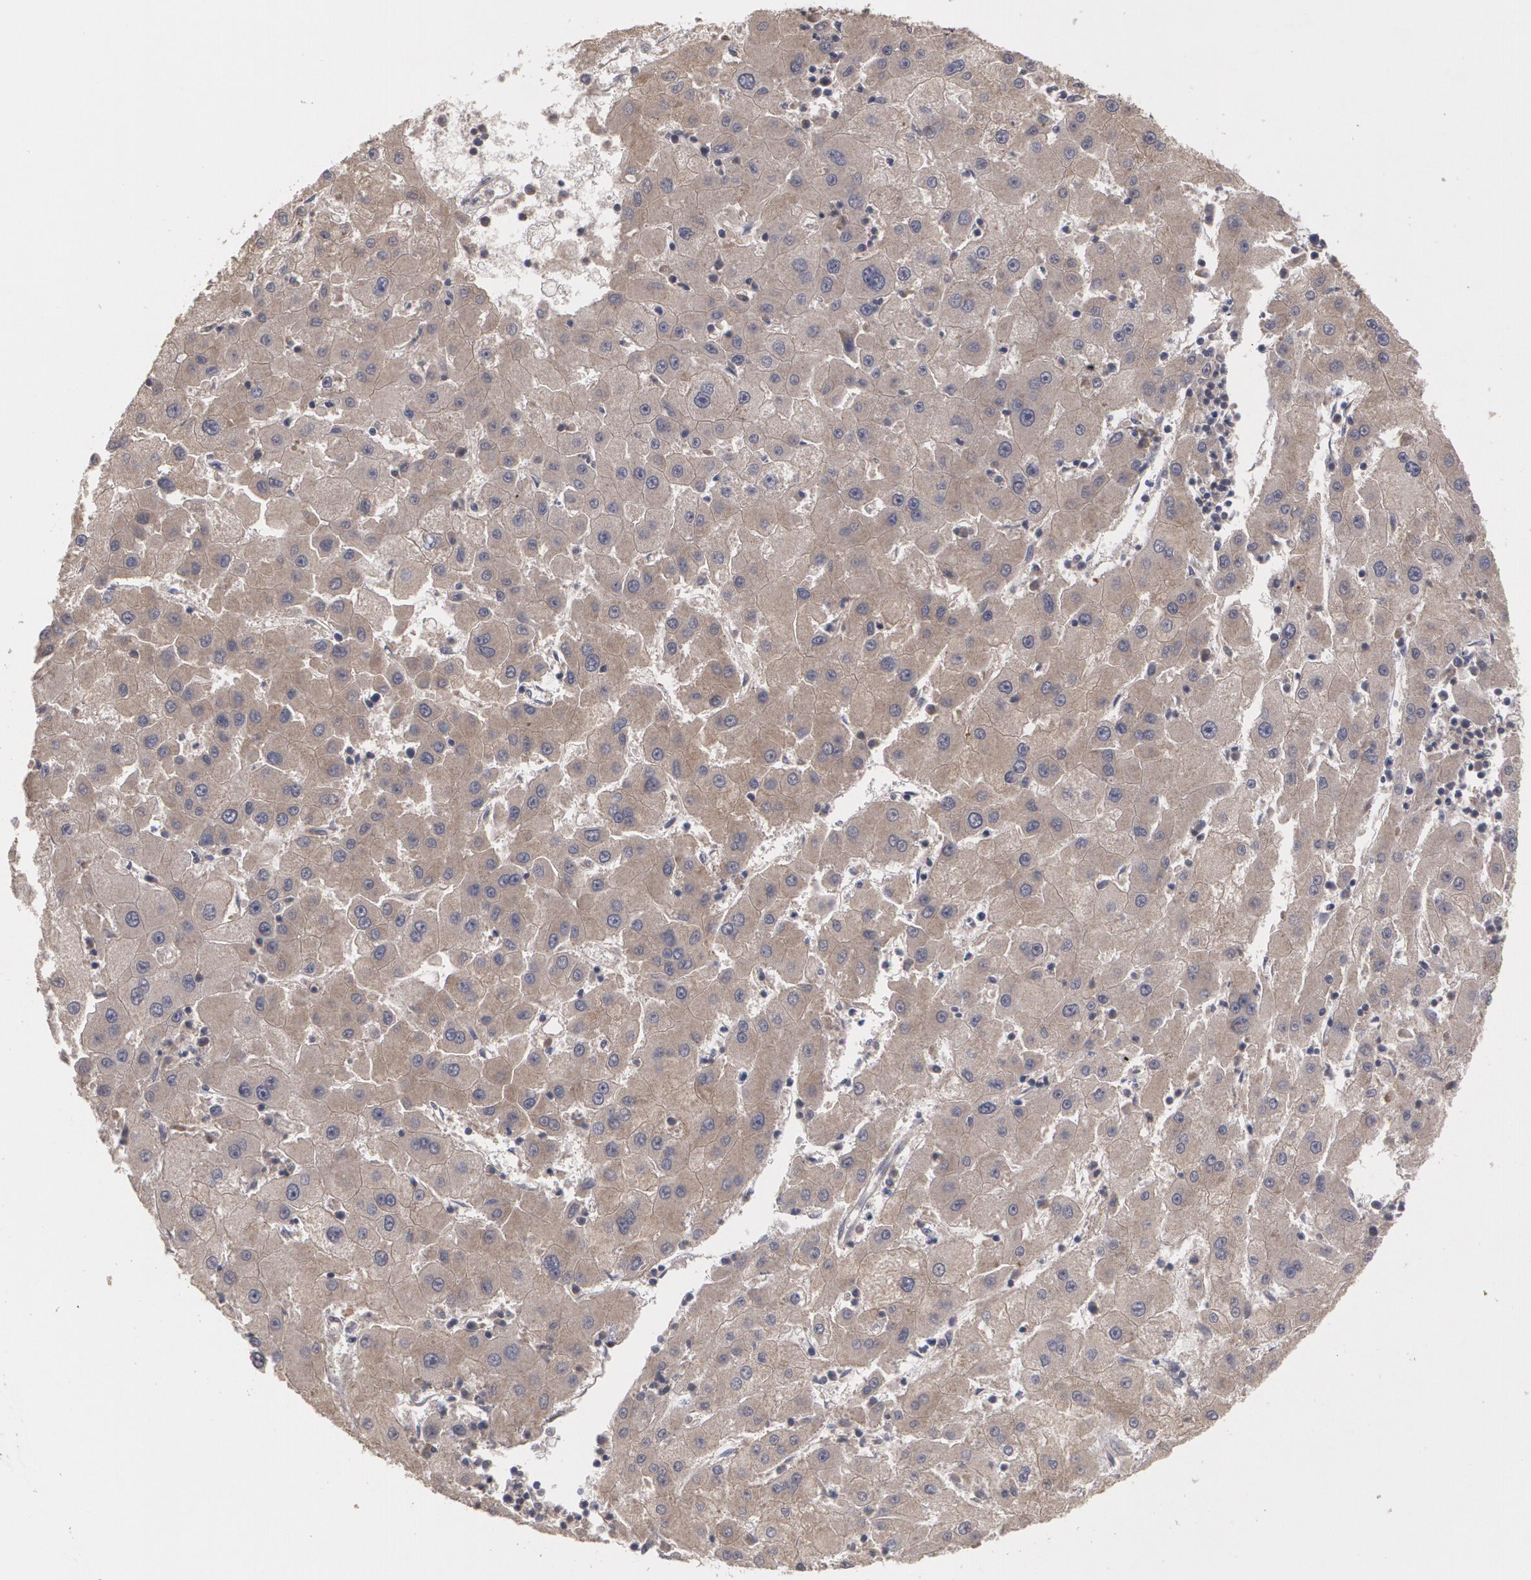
{"staining": {"intensity": "moderate", "quantity": ">75%", "location": "cytoplasmic/membranous"}, "tissue": "liver cancer", "cell_type": "Tumor cells", "image_type": "cancer", "snomed": [{"axis": "morphology", "description": "Carcinoma, Hepatocellular, NOS"}, {"axis": "topography", "description": "Liver"}], "caption": "High-power microscopy captured an immunohistochemistry image of liver hepatocellular carcinoma, revealing moderate cytoplasmic/membranous expression in approximately >75% of tumor cells.", "gene": "ARF6", "patient": {"sex": "male", "age": 72}}